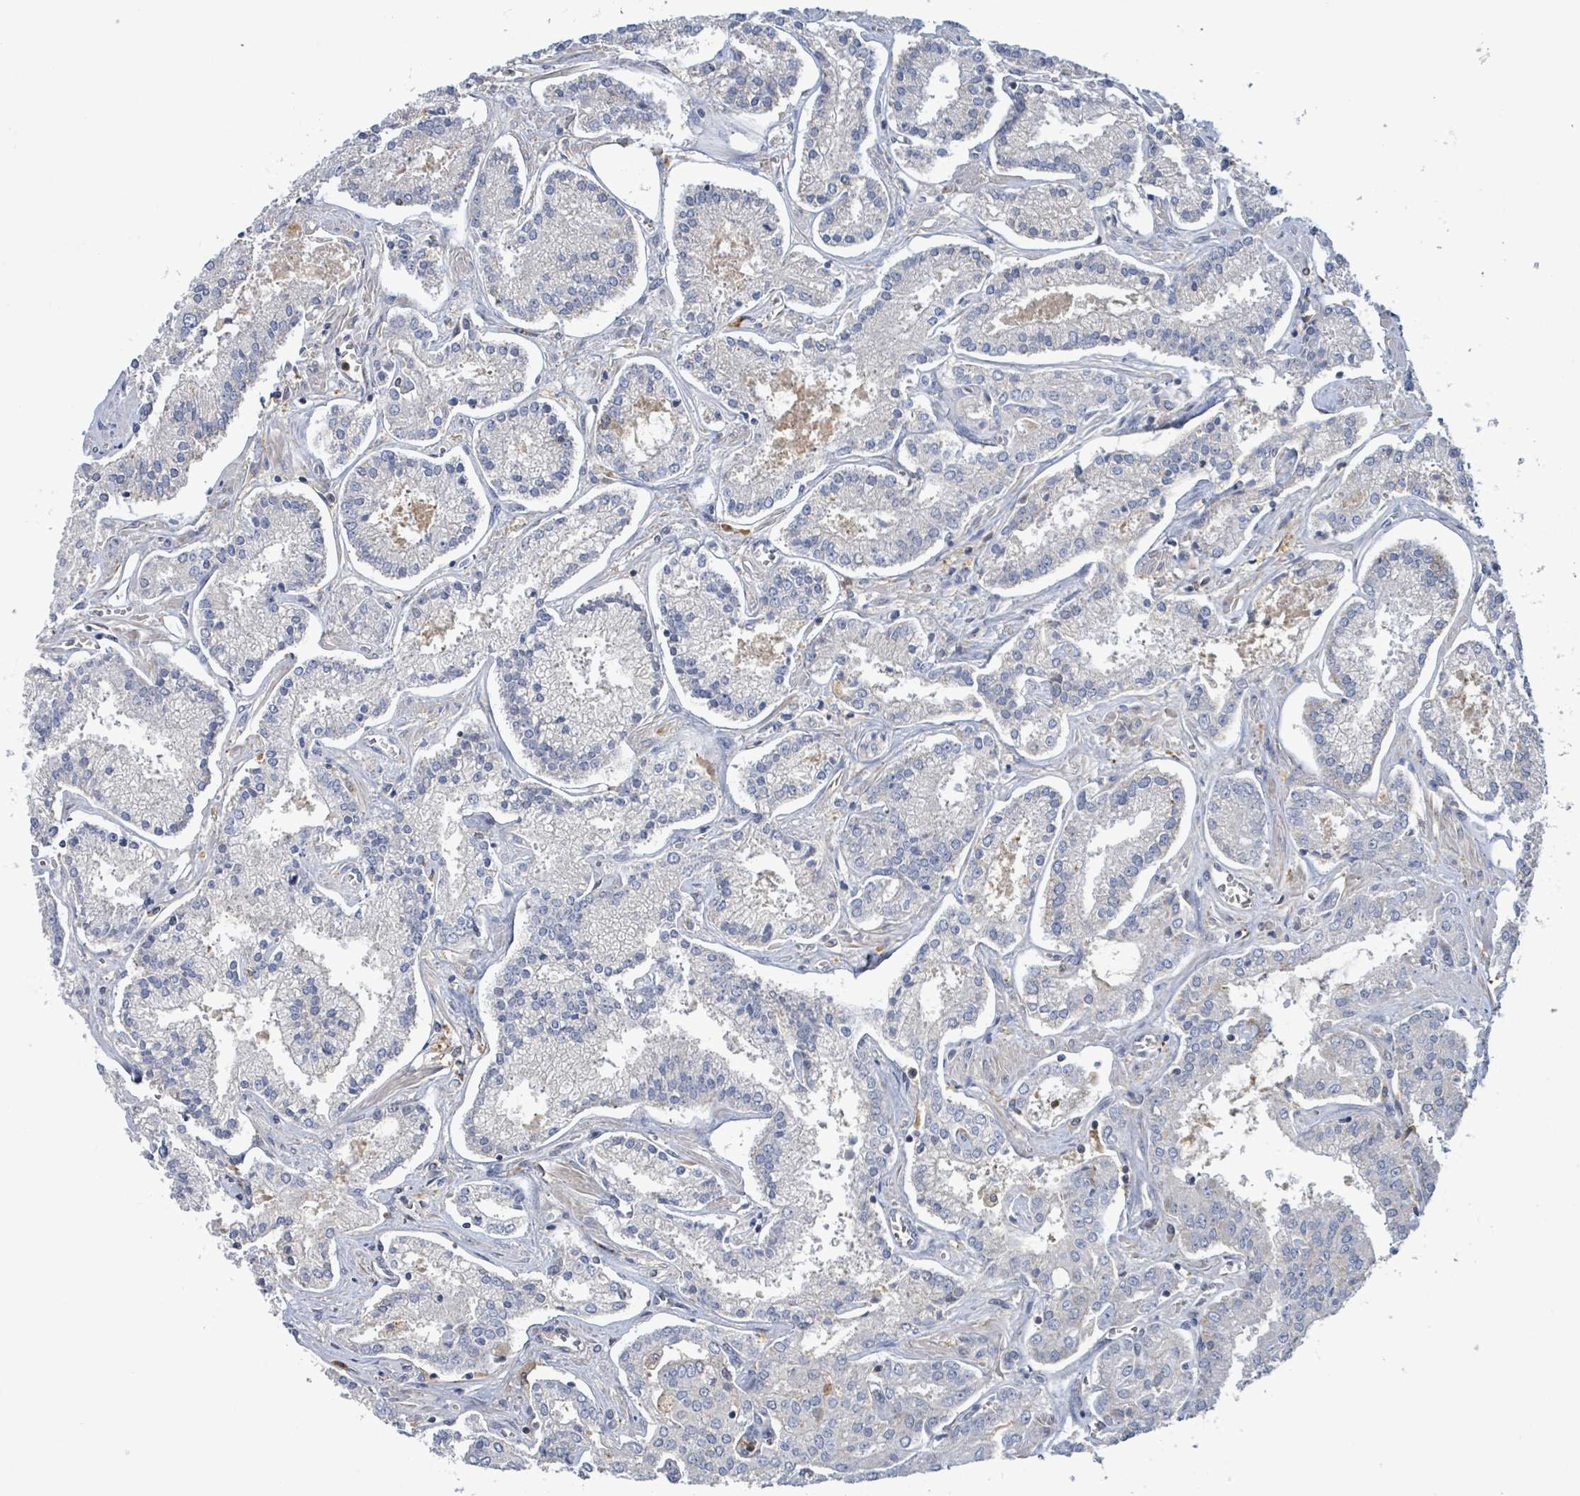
{"staining": {"intensity": "negative", "quantity": "none", "location": "none"}, "tissue": "prostate cancer", "cell_type": "Tumor cells", "image_type": "cancer", "snomed": [{"axis": "morphology", "description": "Adenocarcinoma, High grade"}, {"axis": "topography", "description": "Prostate"}], "caption": "This is an immunohistochemistry histopathology image of prostate cancer (high-grade adenocarcinoma). There is no staining in tumor cells.", "gene": "PGAM1", "patient": {"sex": "male", "age": 71}}